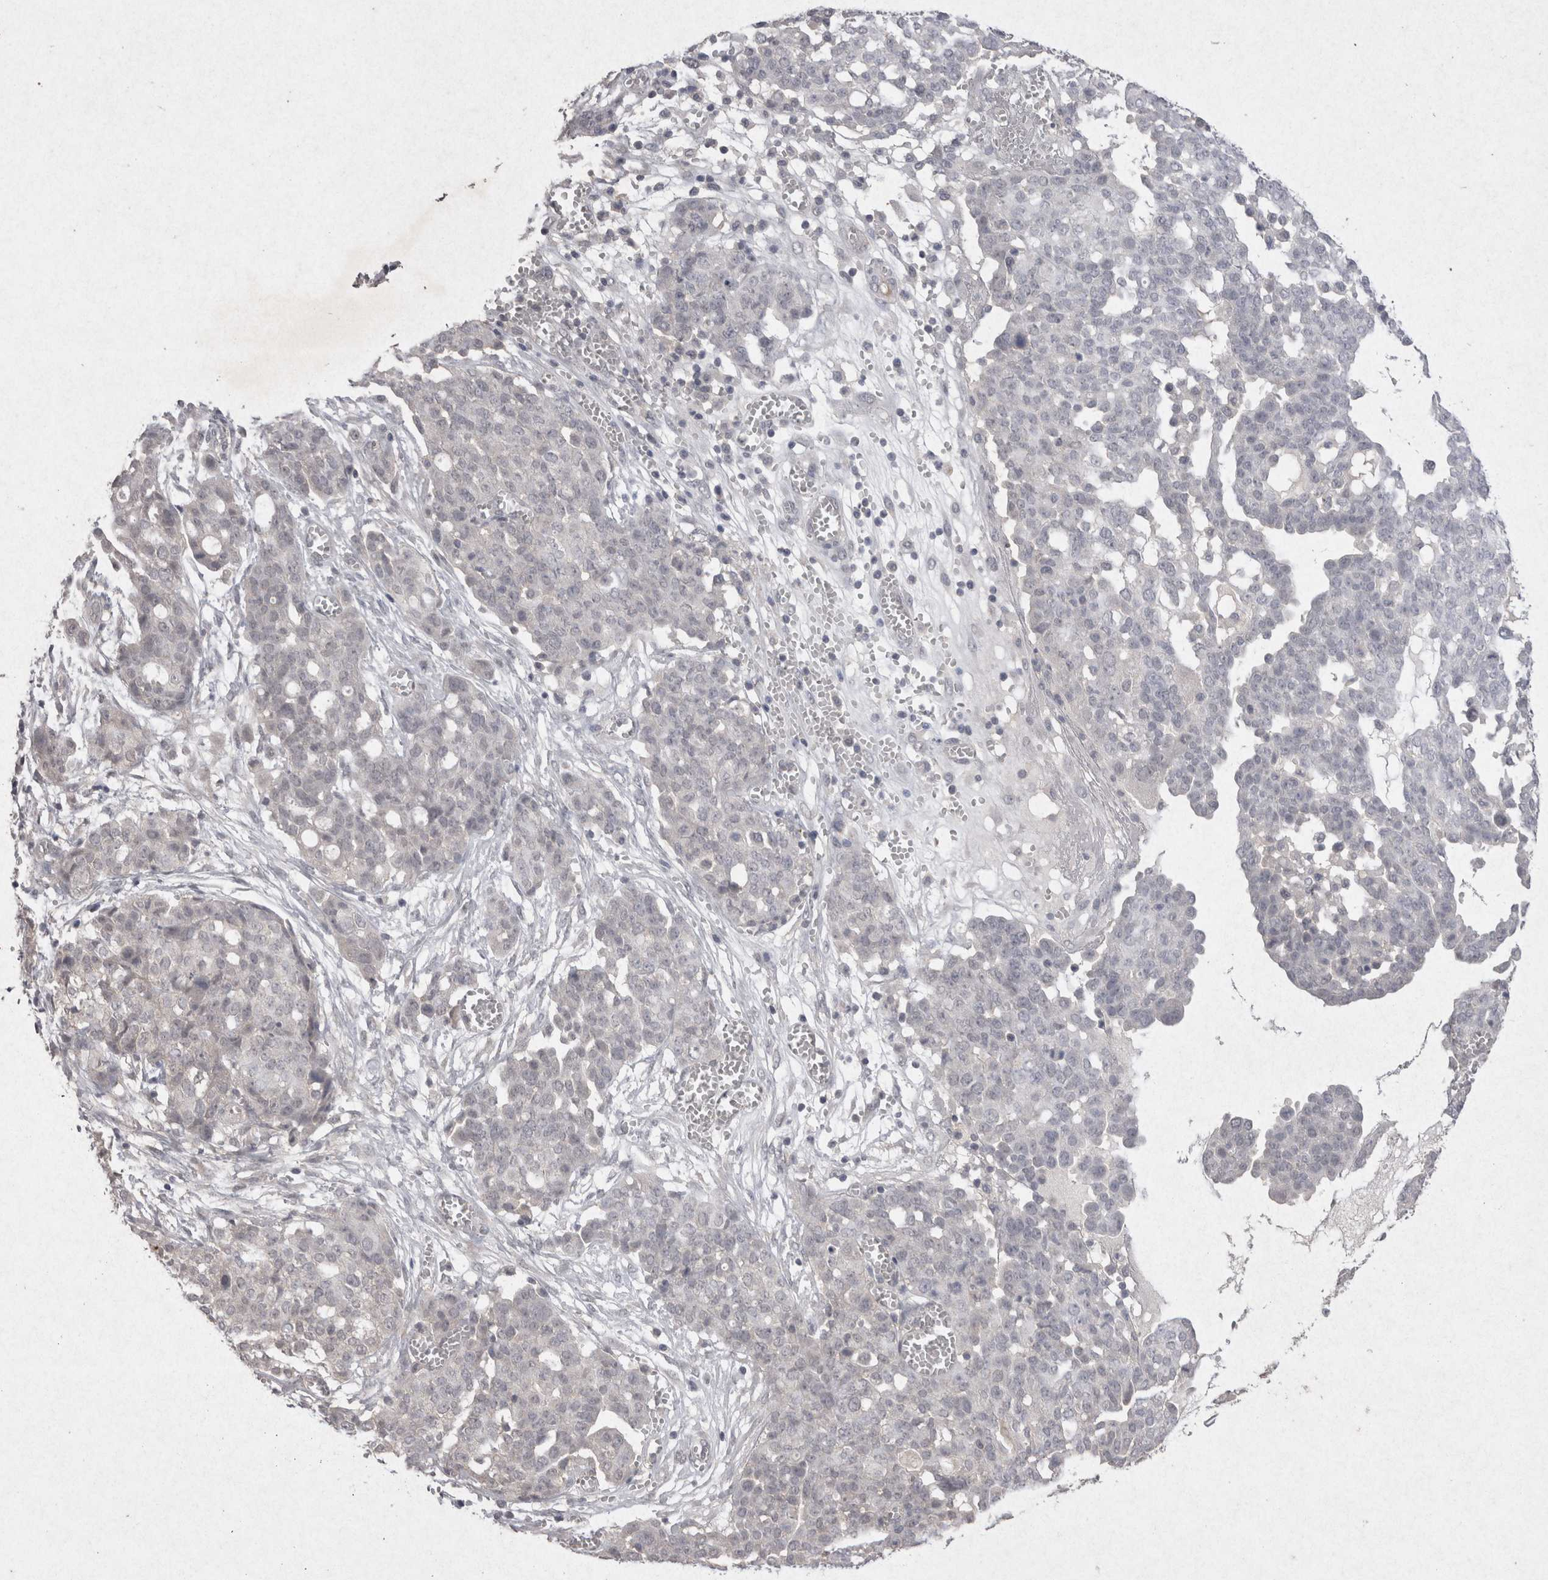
{"staining": {"intensity": "negative", "quantity": "none", "location": "none"}, "tissue": "ovarian cancer", "cell_type": "Tumor cells", "image_type": "cancer", "snomed": [{"axis": "morphology", "description": "Cystadenocarcinoma, serous, NOS"}, {"axis": "topography", "description": "Soft tissue"}, {"axis": "topography", "description": "Ovary"}], "caption": "Tumor cells are negative for brown protein staining in ovarian cancer.", "gene": "LYVE1", "patient": {"sex": "female", "age": 57}}